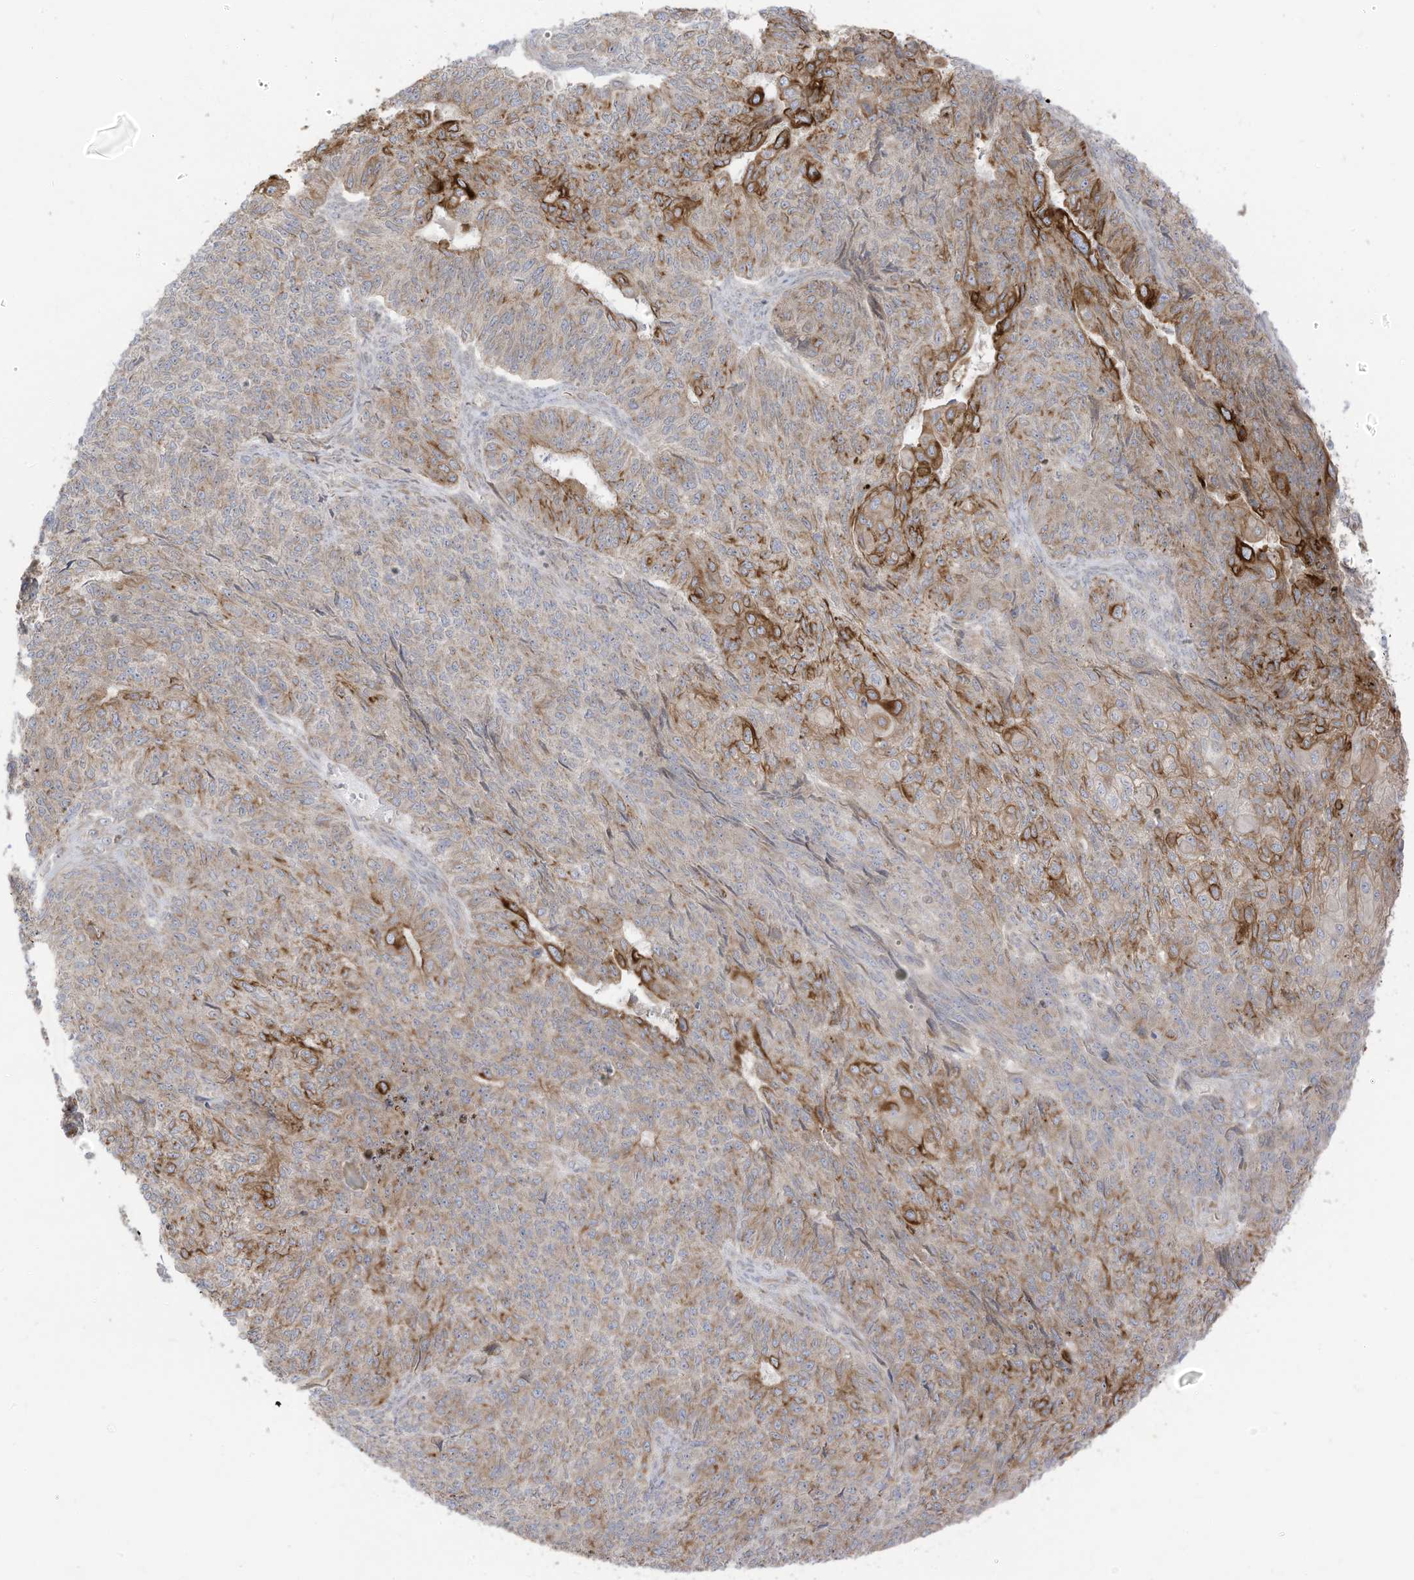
{"staining": {"intensity": "strong", "quantity": "<25%", "location": "cytoplasmic/membranous"}, "tissue": "endometrial cancer", "cell_type": "Tumor cells", "image_type": "cancer", "snomed": [{"axis": "morphology", "description": "Adenocarcinoma, NOS"}, {"axis": "topography", "description": "Endometrium"}], "caption": "This is an image of immunohistochemistry staining of endometrial cancer, which shows strong positivity in the cytoplasmic/membranous of tumor cells.", "gene": "CGAS", "patient": {"sex": "female", "age": 32}}